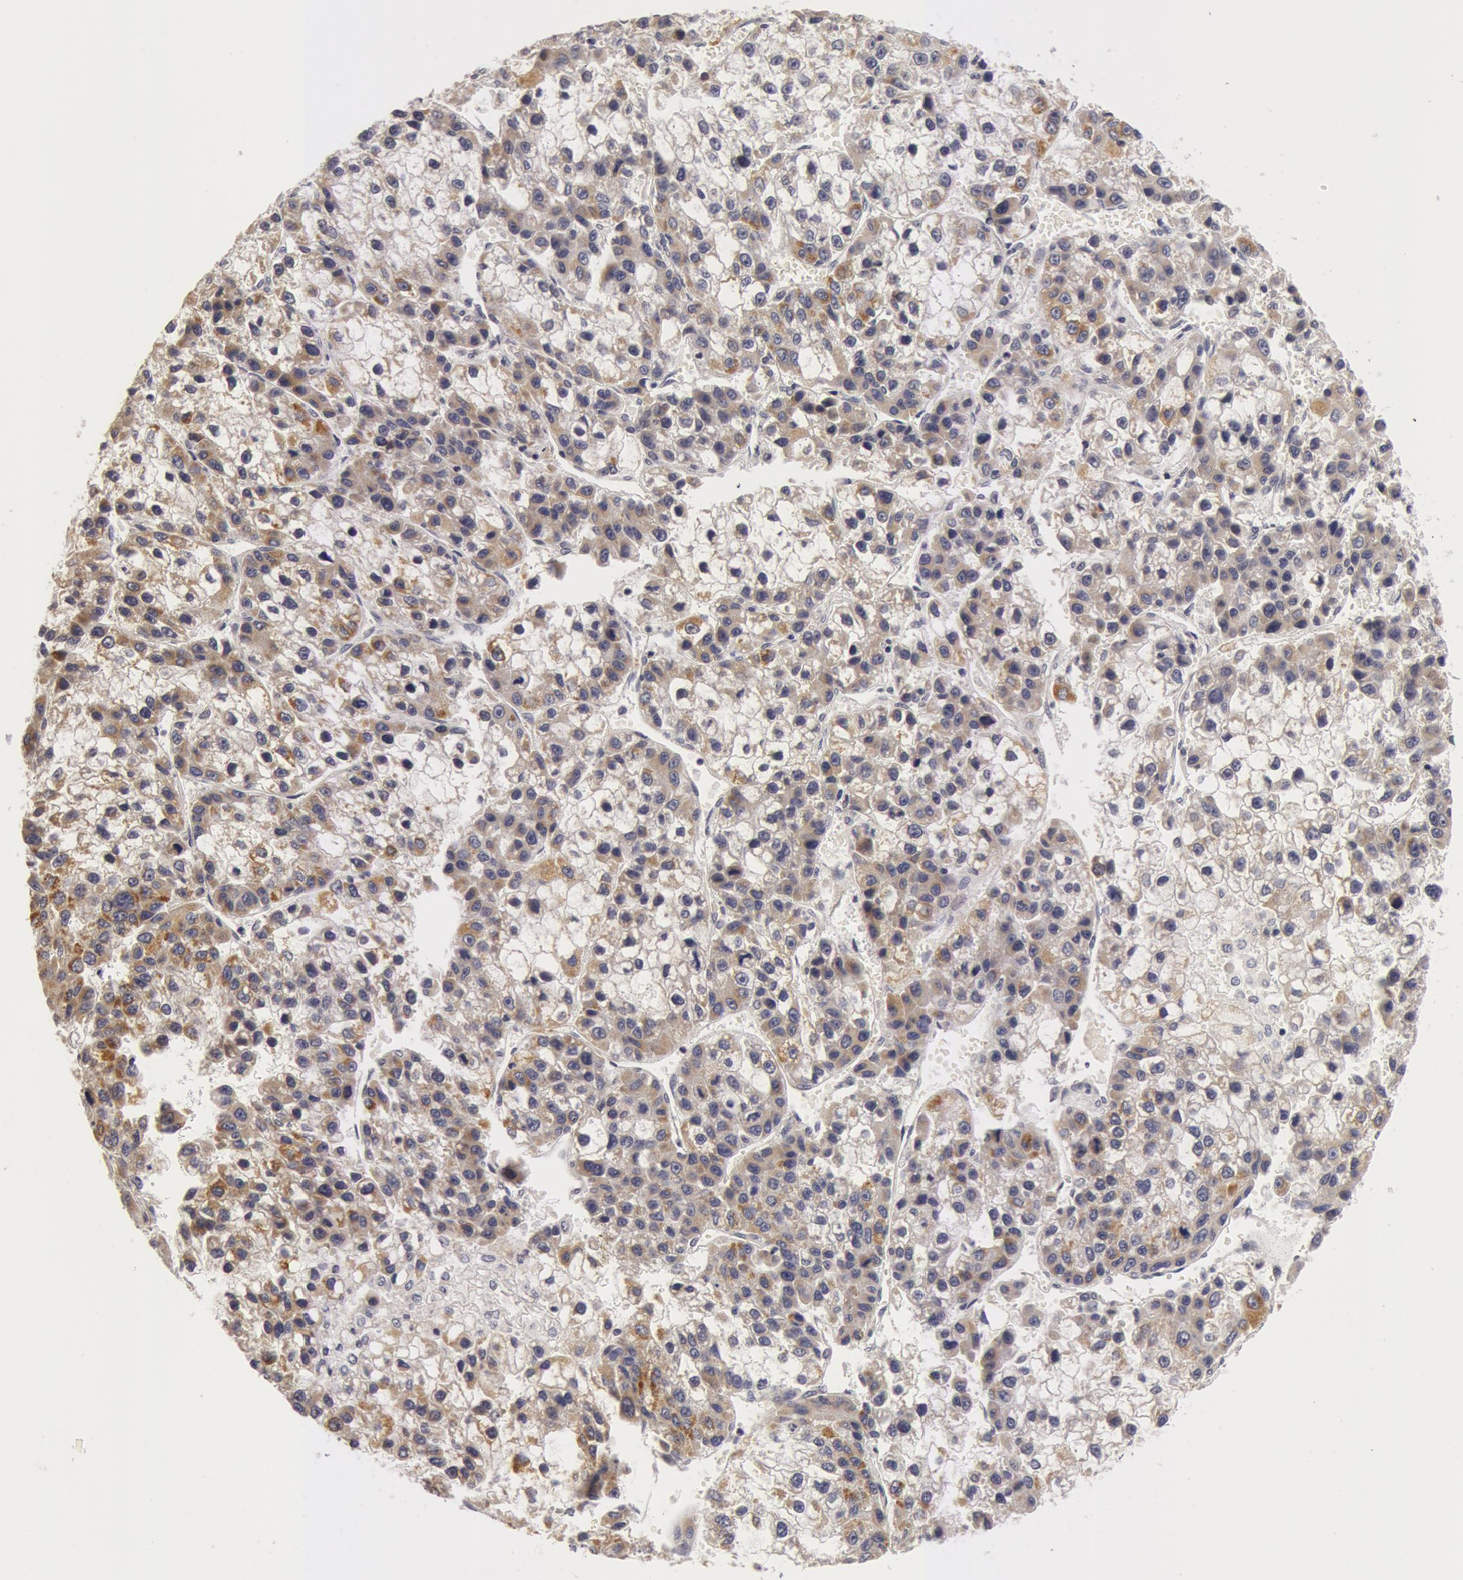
{"staining": {"intensity": "moderate", "quantity": "<25%", "location": "cytoplasmic/membranous"}, "tissue": "liver cancer", "cell_type": "Tumor cells", "image_type": "cancer", "snomed": [{"axis": "morphology", "description": "Carcinoma, Hepatocellular, NOS"}, {"axis": "topography", "description": "Liver"}], "caption": "Human liver cancer stained with a protein marker shows moderate staining in tumor cells.", "gene": "SYTL4", "patient": {"sex": "female", "age": 66}}